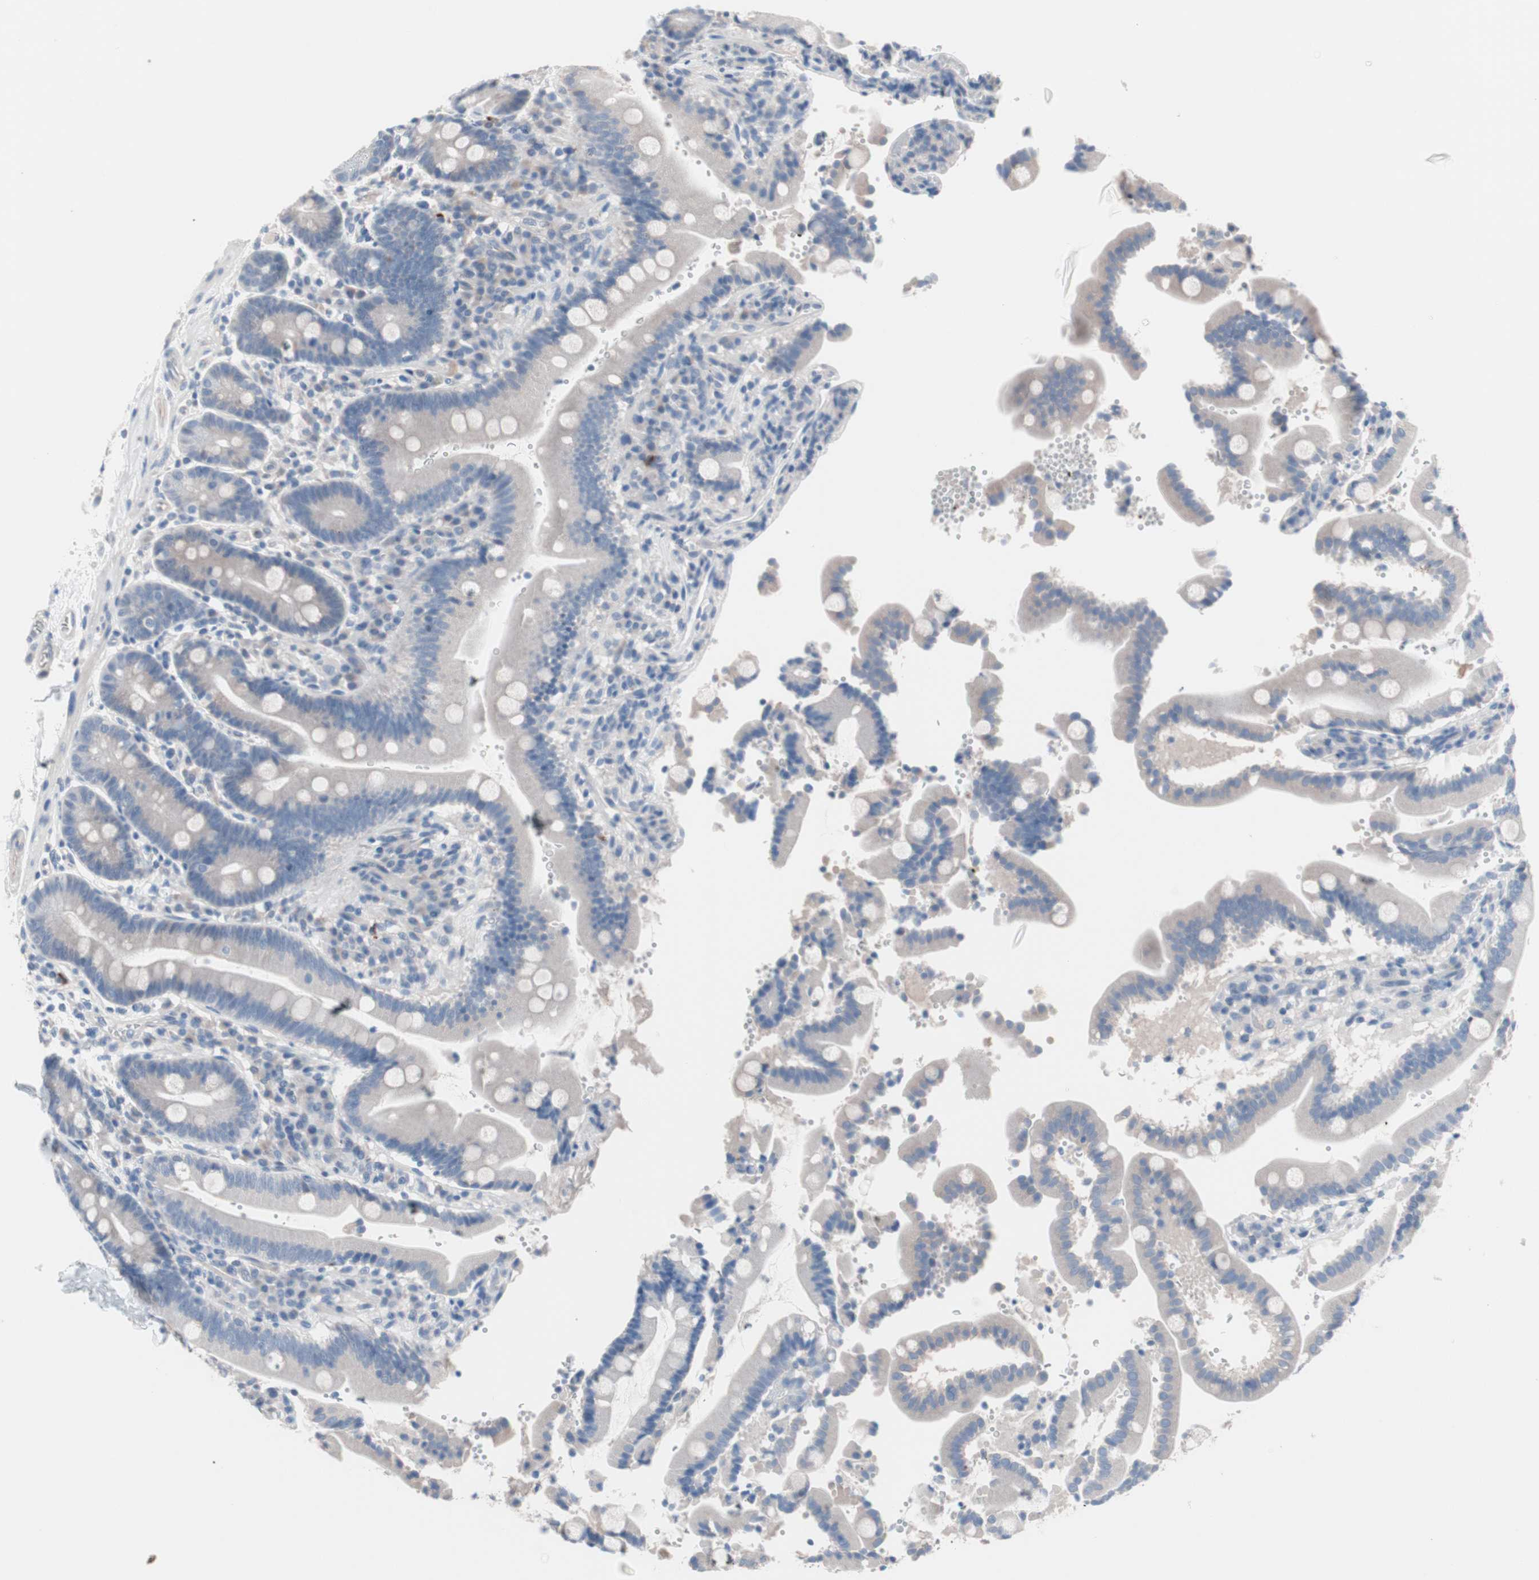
{"staining": {"intensity": "weak", "quantity": "25%-75%", "location": "cytoplasmic/membranous"}, "tissue": "duodenum", "cell_type": "Glandular cells", "image_type": "normal", "snomed": [{"axis": "morphology", "description": "Normal tissue, NOS"}, {"axis": "topography", "description": "Small intestine, NOS"}], "caption": "The photomicrograph displays a brown stain indicating the presence of a protein in the cytoplasmic/membranous of glandular cells in duodenum.", "gene": "ULBP1", "patient": {"sex": "female", "age": 71}}